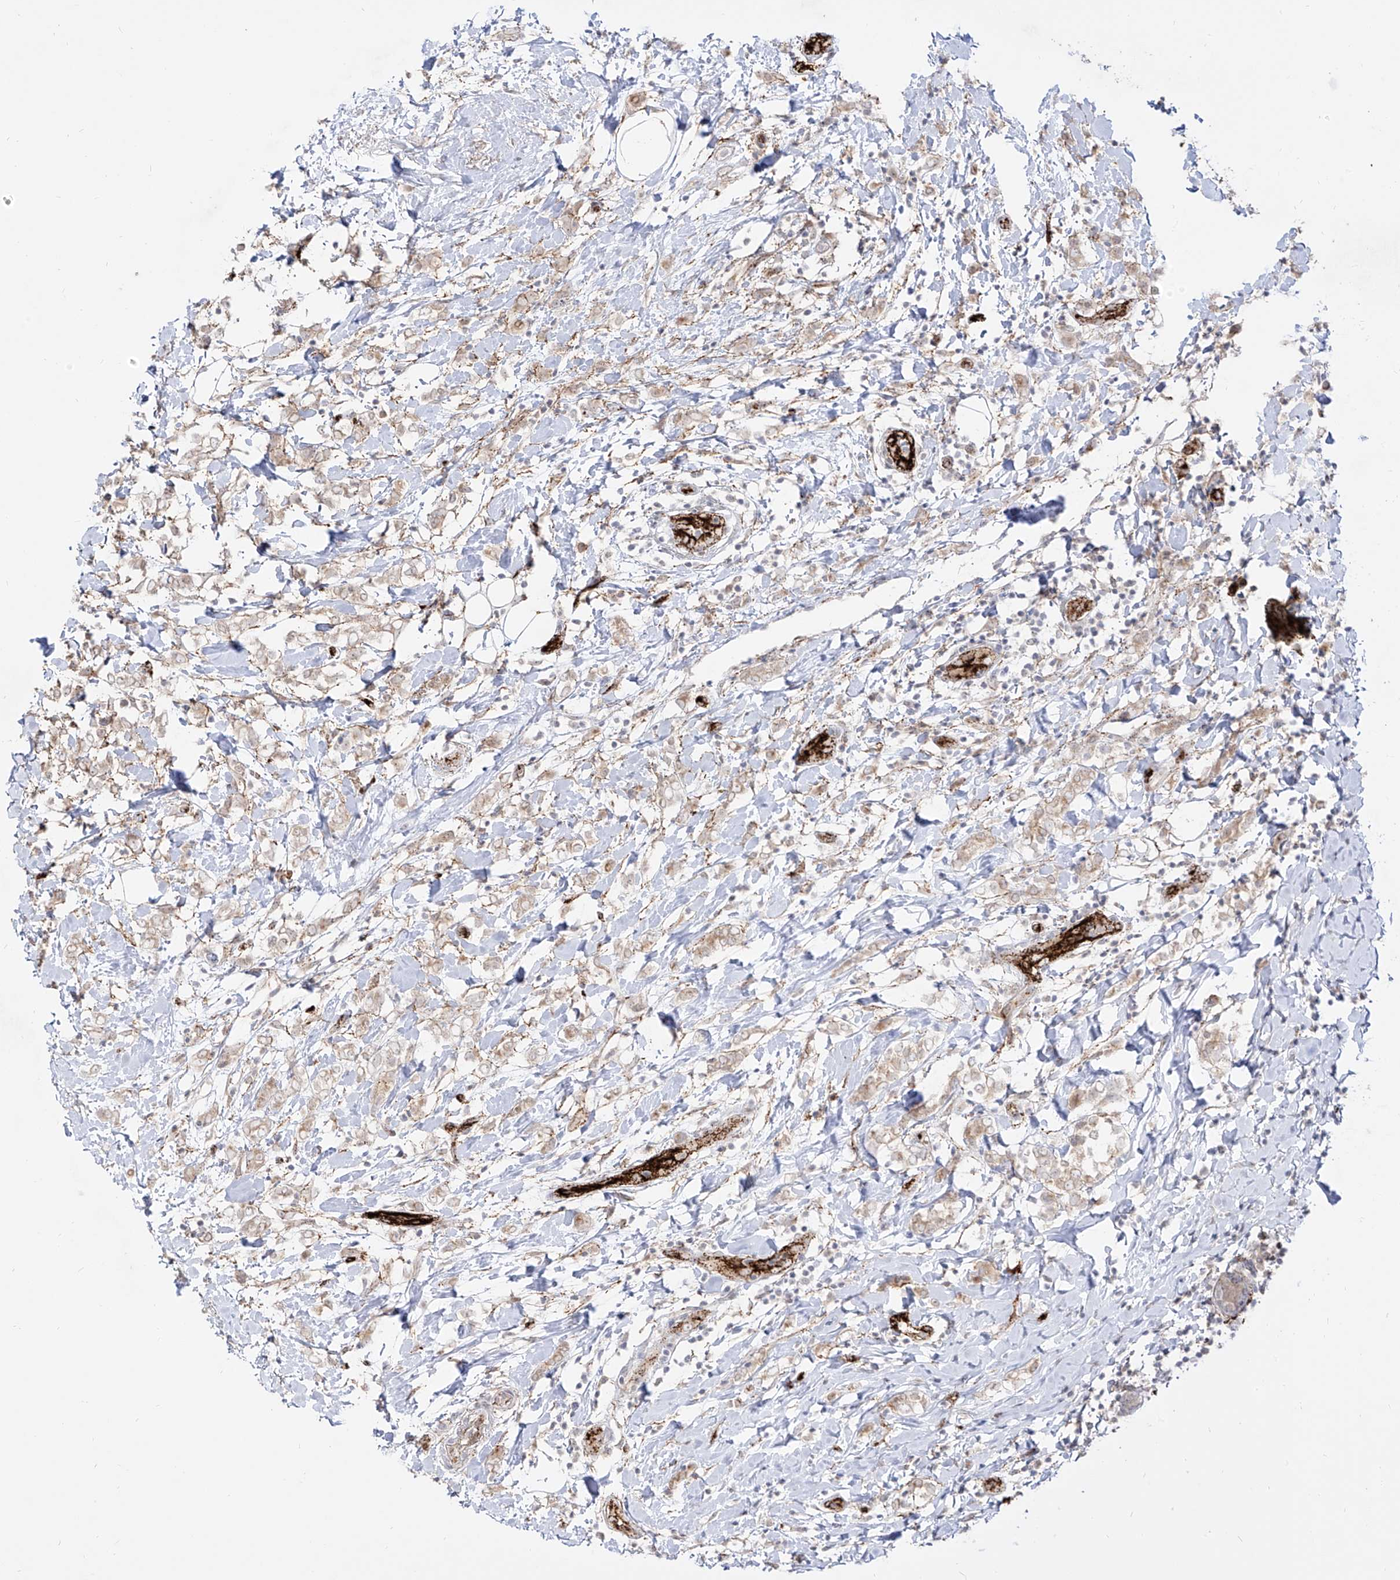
{"staining": {"intensity": "negative", "quantity": "none", "location": "none"}, "tissue": "breast cancer", "cell_type": "Tumor cells", "image_type": "cancer", "snomed": [{"axis": "morphology", "description": "Normal tissue, NOS"}, {"axis": "morphology", "description": "Lobular carcinoma"}, {"axis": "topography", "description": "Breast"}], "caption": "IHC histopathology image of breast cancer (lobular carcinoma) stained for a protein (brown), which displays no positivity in tumor cells. (DAB IHC, high magnification).", "gene": "ZGRF1", "patient": {"sex": "female", "age": 47}}